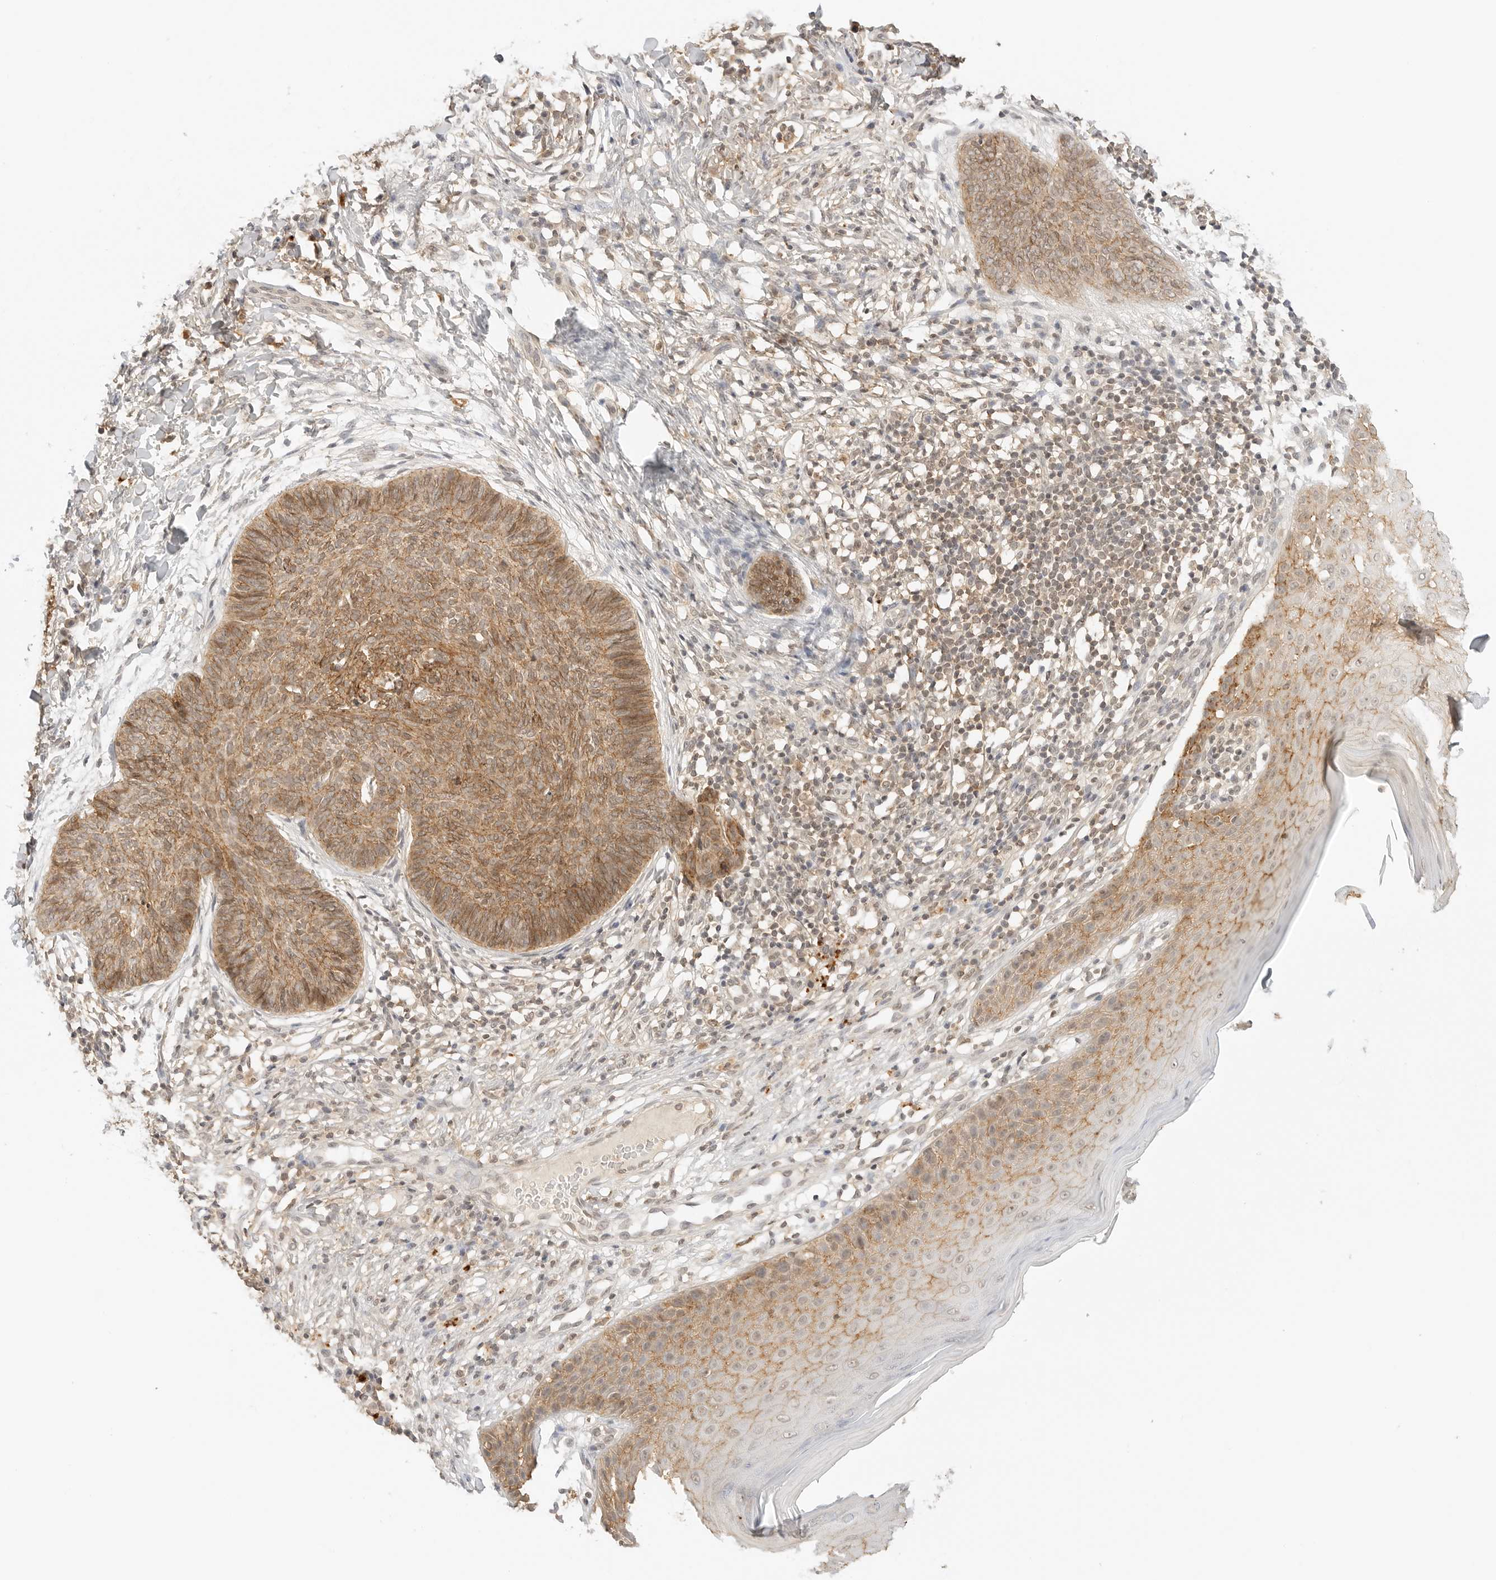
{"staining": {"intensity": "moderate", "quantity": ">75%", "location": "cytoplasmic/membranous"}, "tissue": "skin cancer", "cell_type": "Tumor cells", "image_type": "cancer", "snomed": [{"axis": "morphology", "description": "Normal tissue, NOS"}, {"axis": "morphology", "description": "Basal cell carcinoma"}, {"axis": "topography", "description": "Skin"}], "caption": "Basal cell carcinoma (skin) stained with a brown dye shows moderate cytoplasmic/membranous positive staining in approximately >75% of tumor cells.", "gene": "EPHA1", "patient": {"sex": "male", "age": 50}}